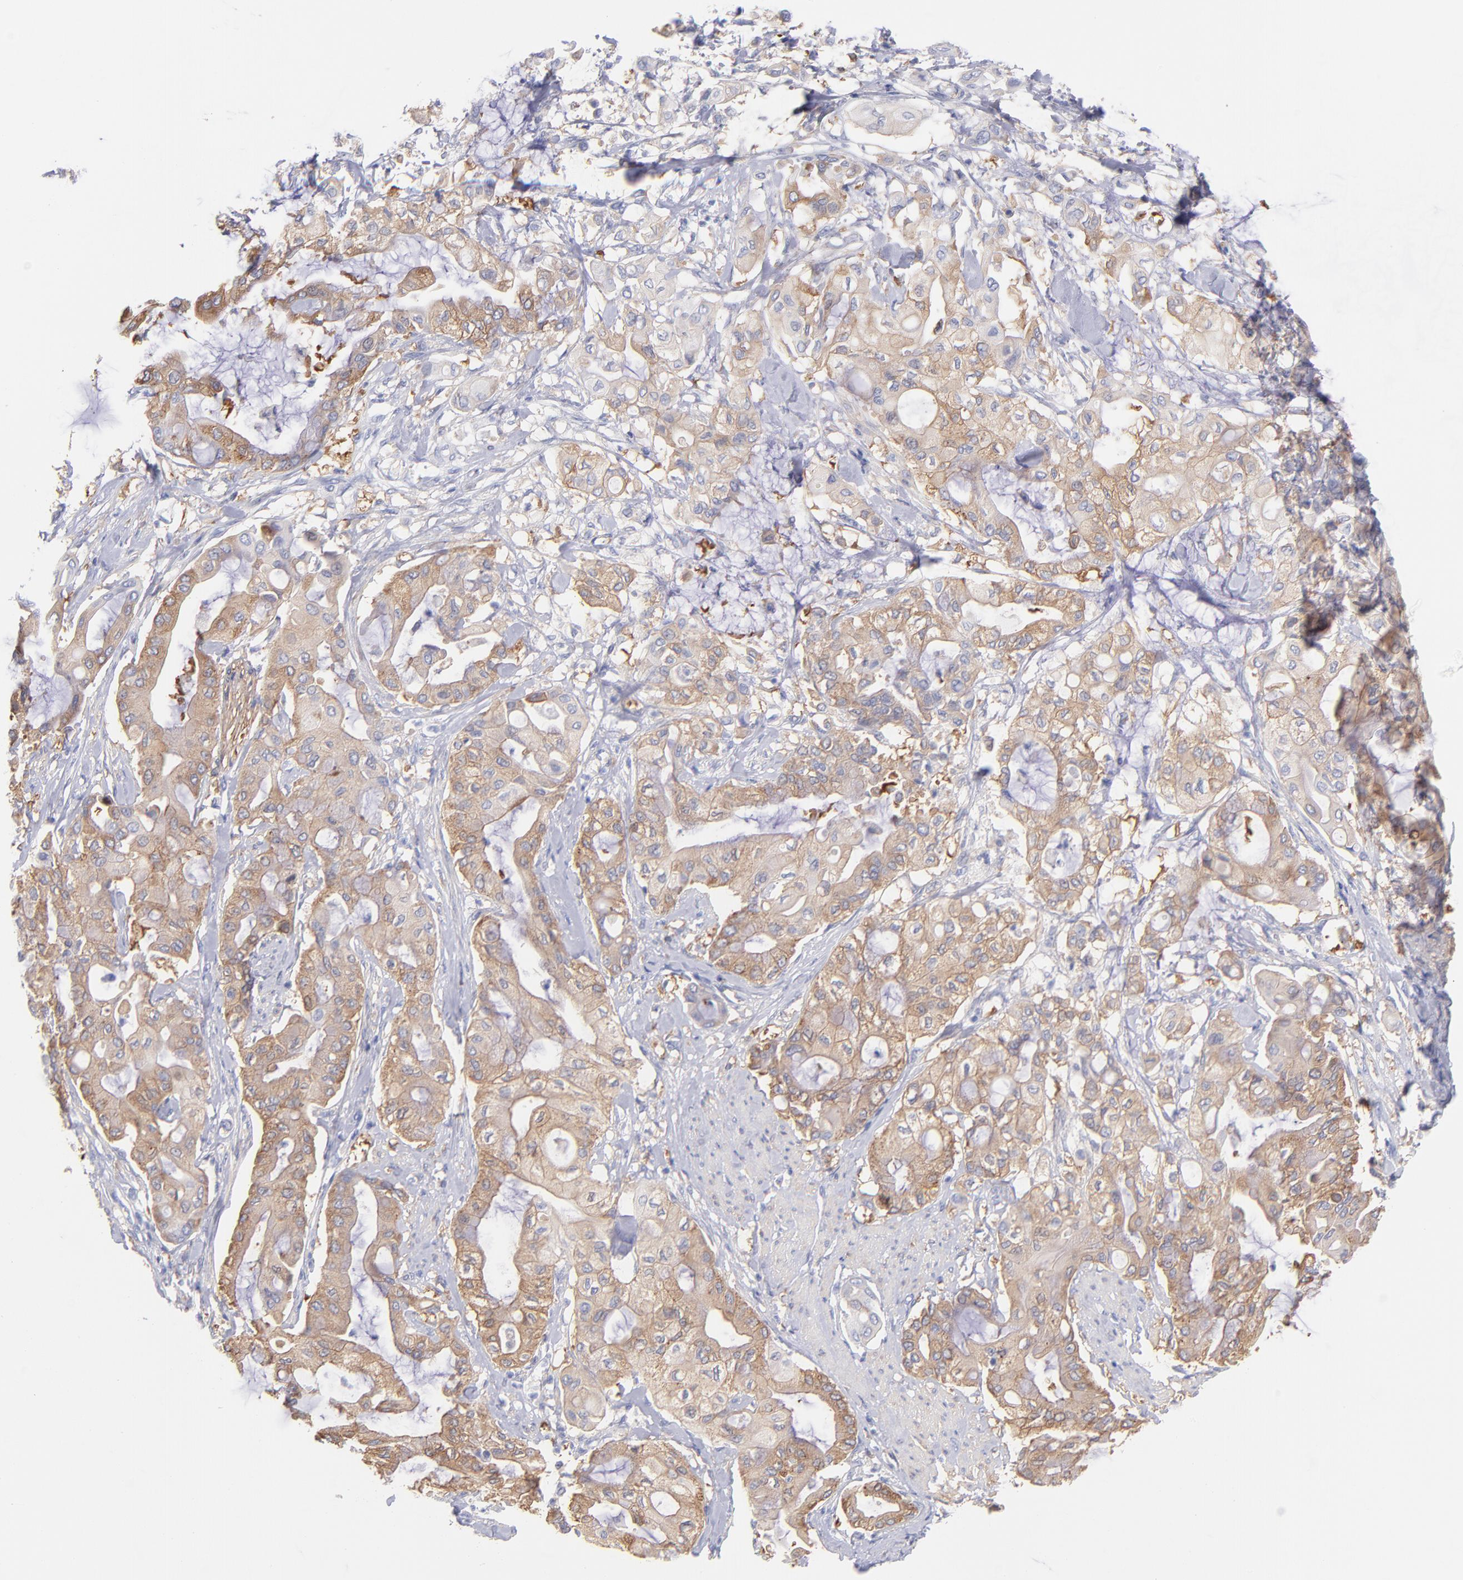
{"staining": {"intensity": "moderate", "quantity": ">75%", "location": "cytoplasmic/membranous"}, "tissue": "pancreatic cancer", "cell_type": "Tumor cells", "image_type": "cancer", "snomed": [{"axis": "morphology", "description": "Adenocarcinoma, NOS"}, {"axis": "morphology", "description": "Adenocarcinoma, metastatic, NOS"}, {"axis": "topography", "description": "Lymph node"}, {"axis": "topography", "description": "Pancreas"}, {"axis": "topography", "description": "Duodenum"}], "caption": "This micrograph reveals pancreatic cancer (metastatic adenocarcinoma) stained with IHC to label a protein in brown. The cytoplasmic/membranous of tumor cells show moderate positivity for the protein. Nuclei are counter-stained blue.", "gene": "PRKCA", "patient": {"sex": "female", "age": 64}}